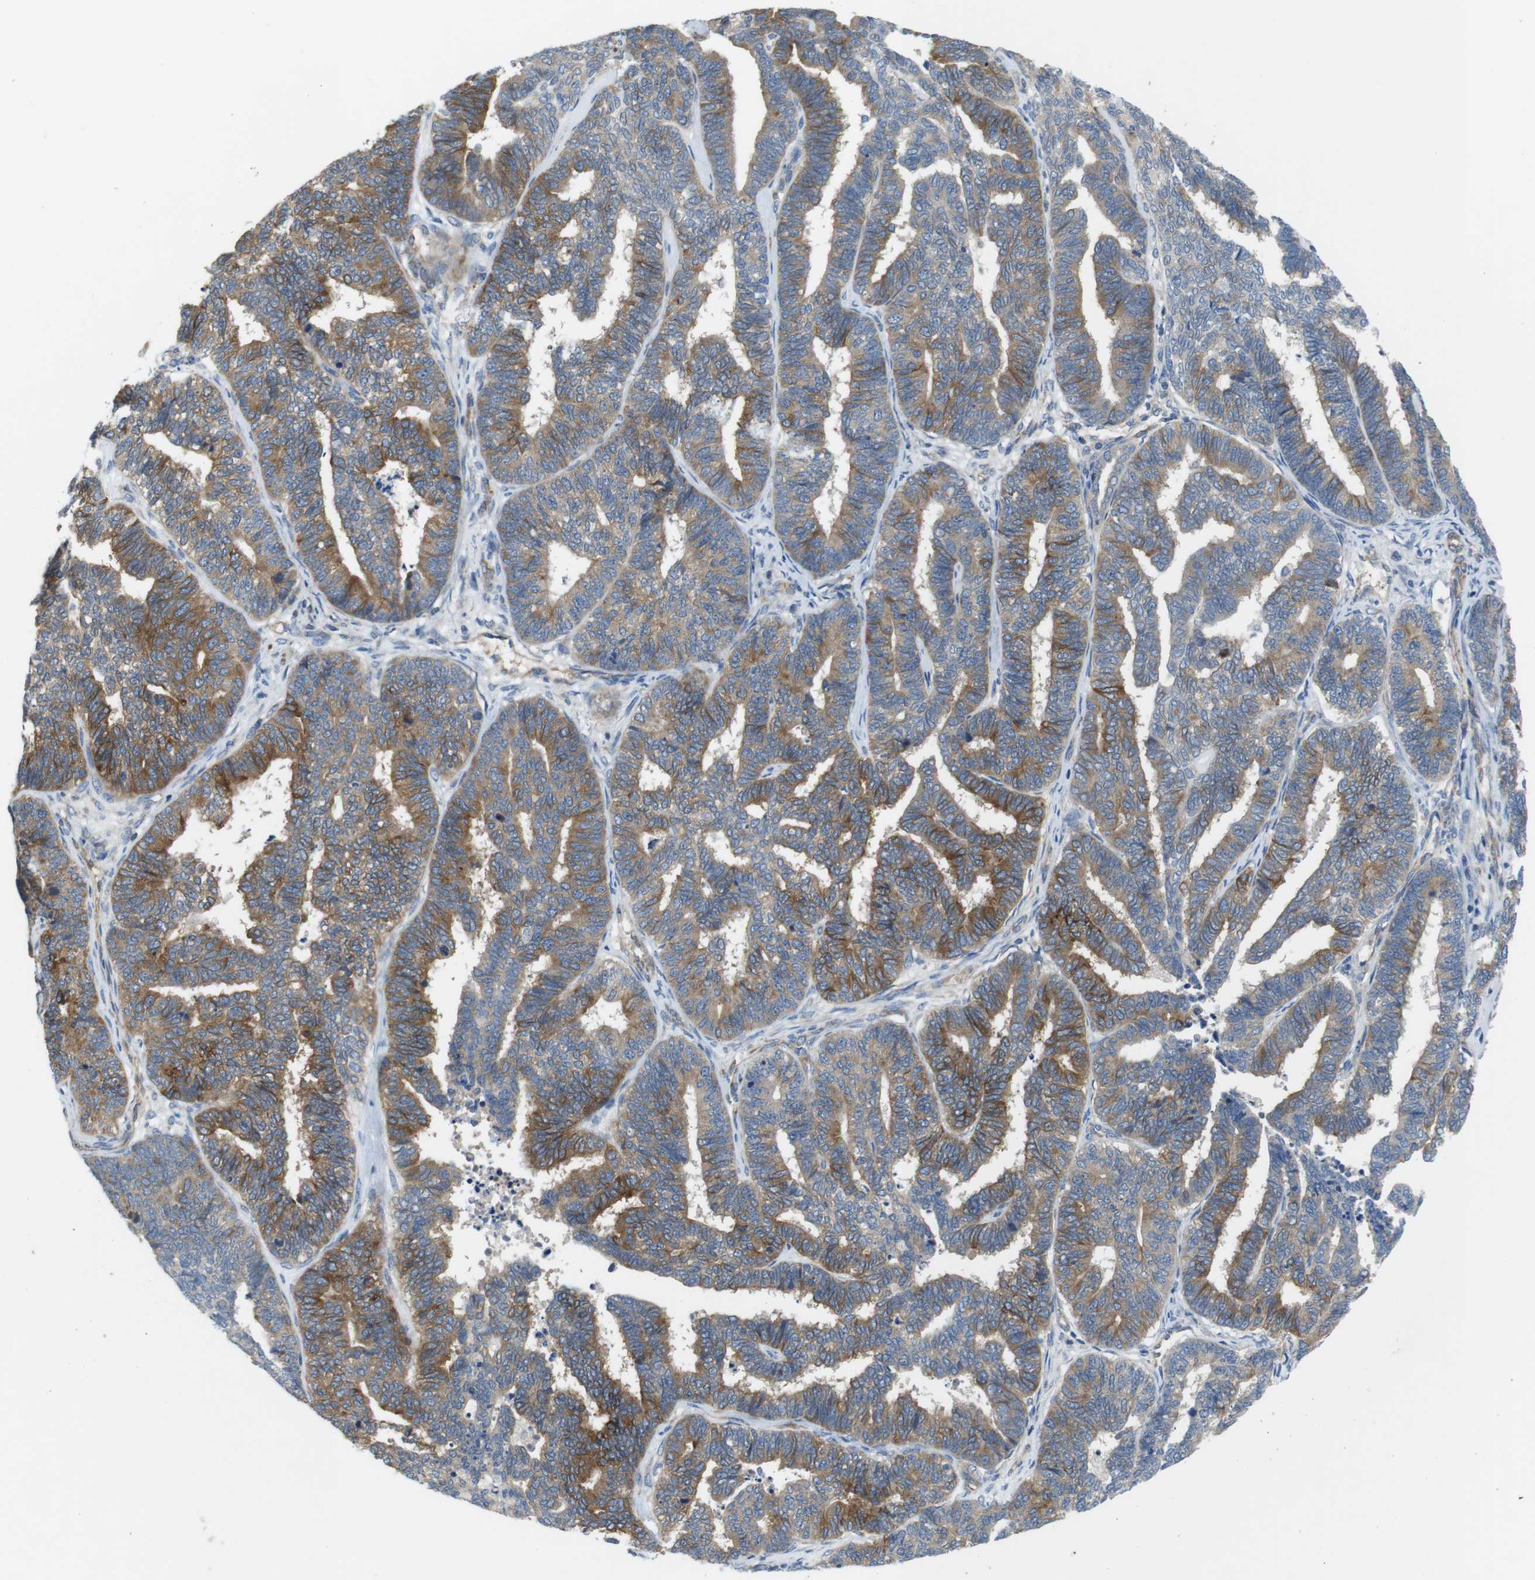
{"staining": {"intensity": "strong", "quantity": "25%-75%", "location": "cytoplasmic/membranous"}, "tissue": "endometrial cancer", "cell_type": "Tumor cells", "image_type": "cancer", "snomed": [{"axis": "morphology", "description": "Adenocarcinoma, NOS"}, {"axis": "topography", "description": "Endometrium"}], "caption": "IHC photomicrograph of neoplastic tissue: human endometrial cancer (adenocarcinoma) stained using immunohistochemistry reveals high levels of strong protein expression localized specifically in the cytoplasmic/membranous of tumor cells, appearing as a cytoplasmic/membranous brown color.", "gene": "DCLK1", "patient": {"sex": "female", "age": 70}}